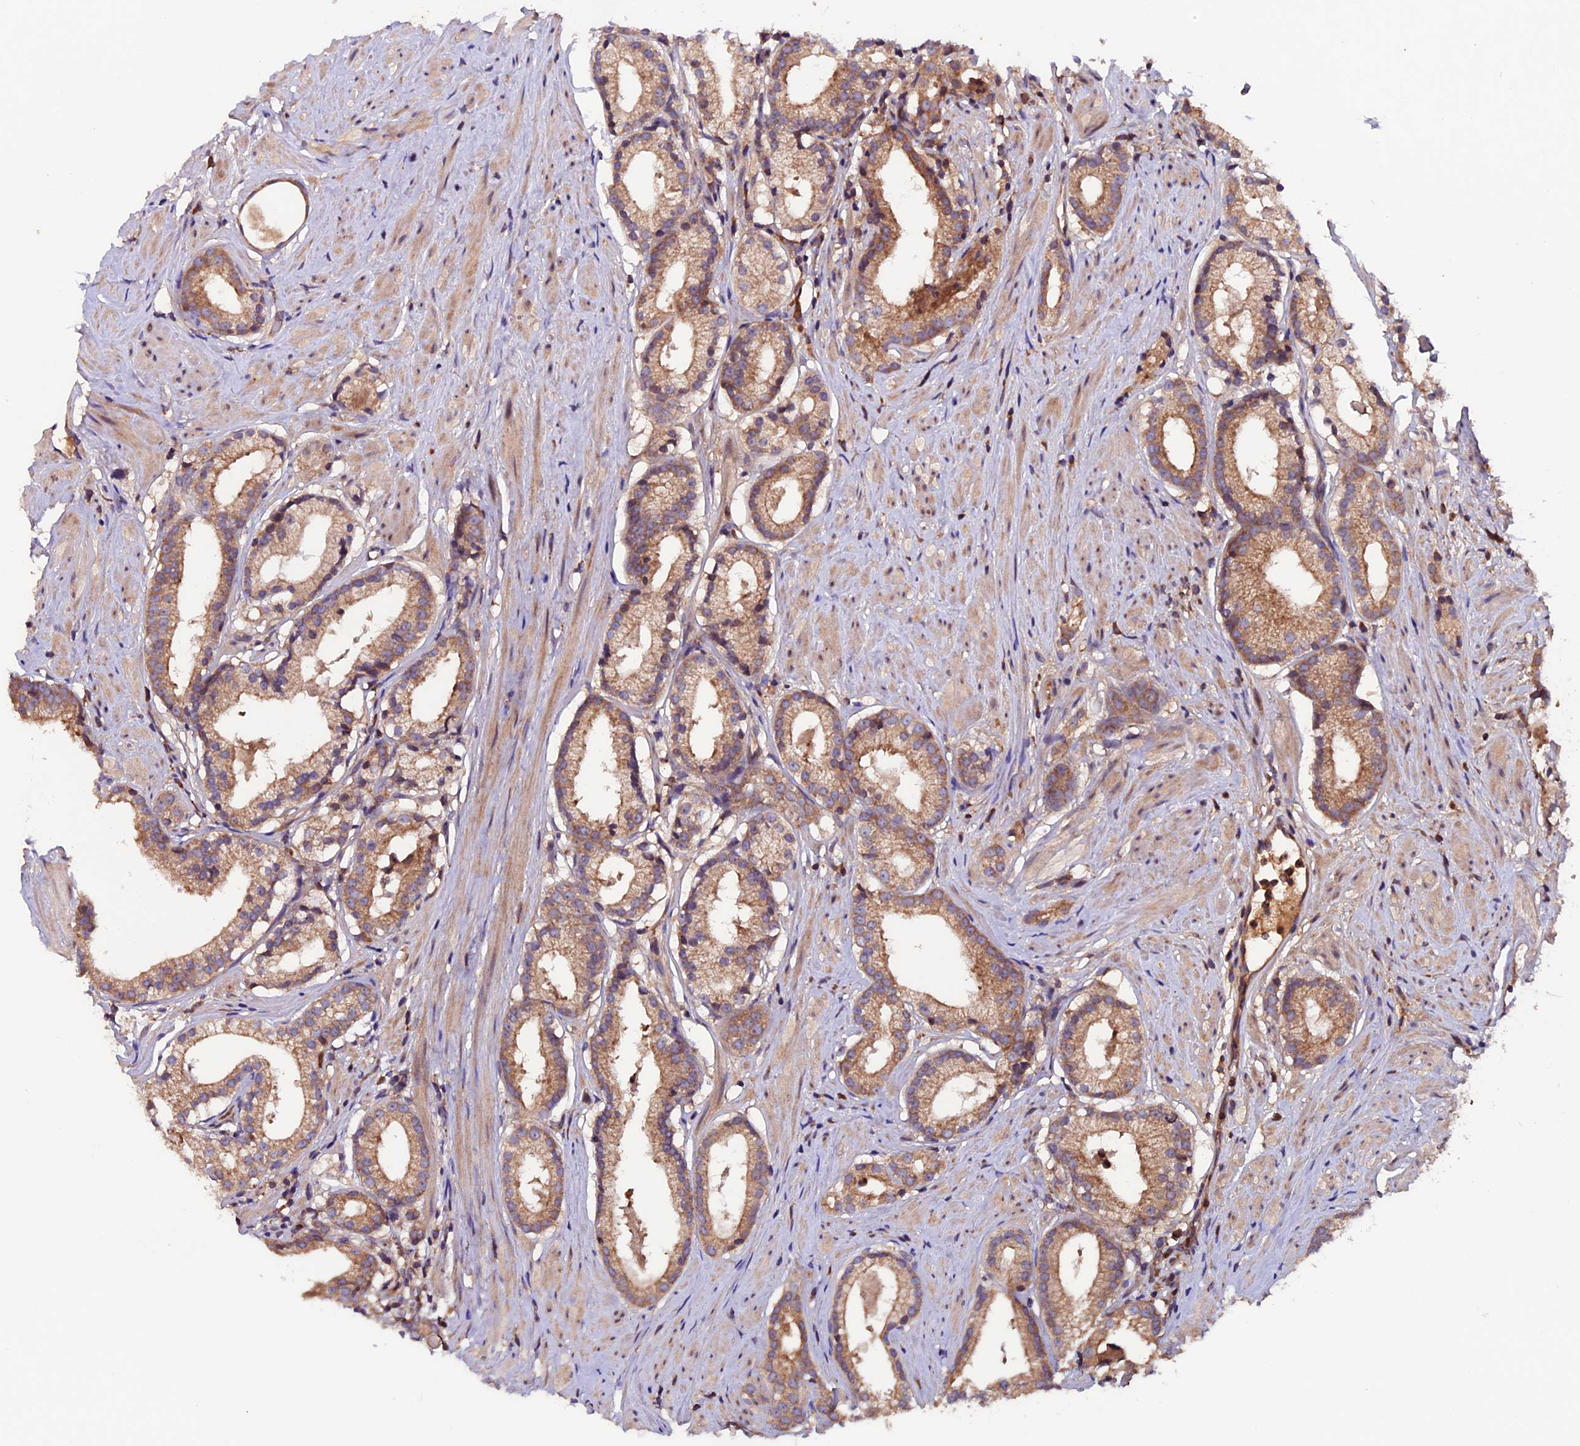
{"staining": {"intensity": "moderate", "quantity": "25%-75%", "location": "cytoplasmic/membranous"}, "tissue": "prostate cancer", "cell_type": "Tumor cells", "image_type": "cancer", "snomed": [{"axis": "morphology", "description": "Adenocarcinoma, Low grade"}, {"axis": "topography", "description": "Prostate"}], "caption": "A micrograph showing moderate cytoplasmic/membranous expression in approximately 25%-75% of tumor cells in prostate cancer (low-grade adenocarcinoma), as visualized by brown immunohistochemical staining.", "gene": "ZNF598", "patient": {"sex": "male", "age": 57}}